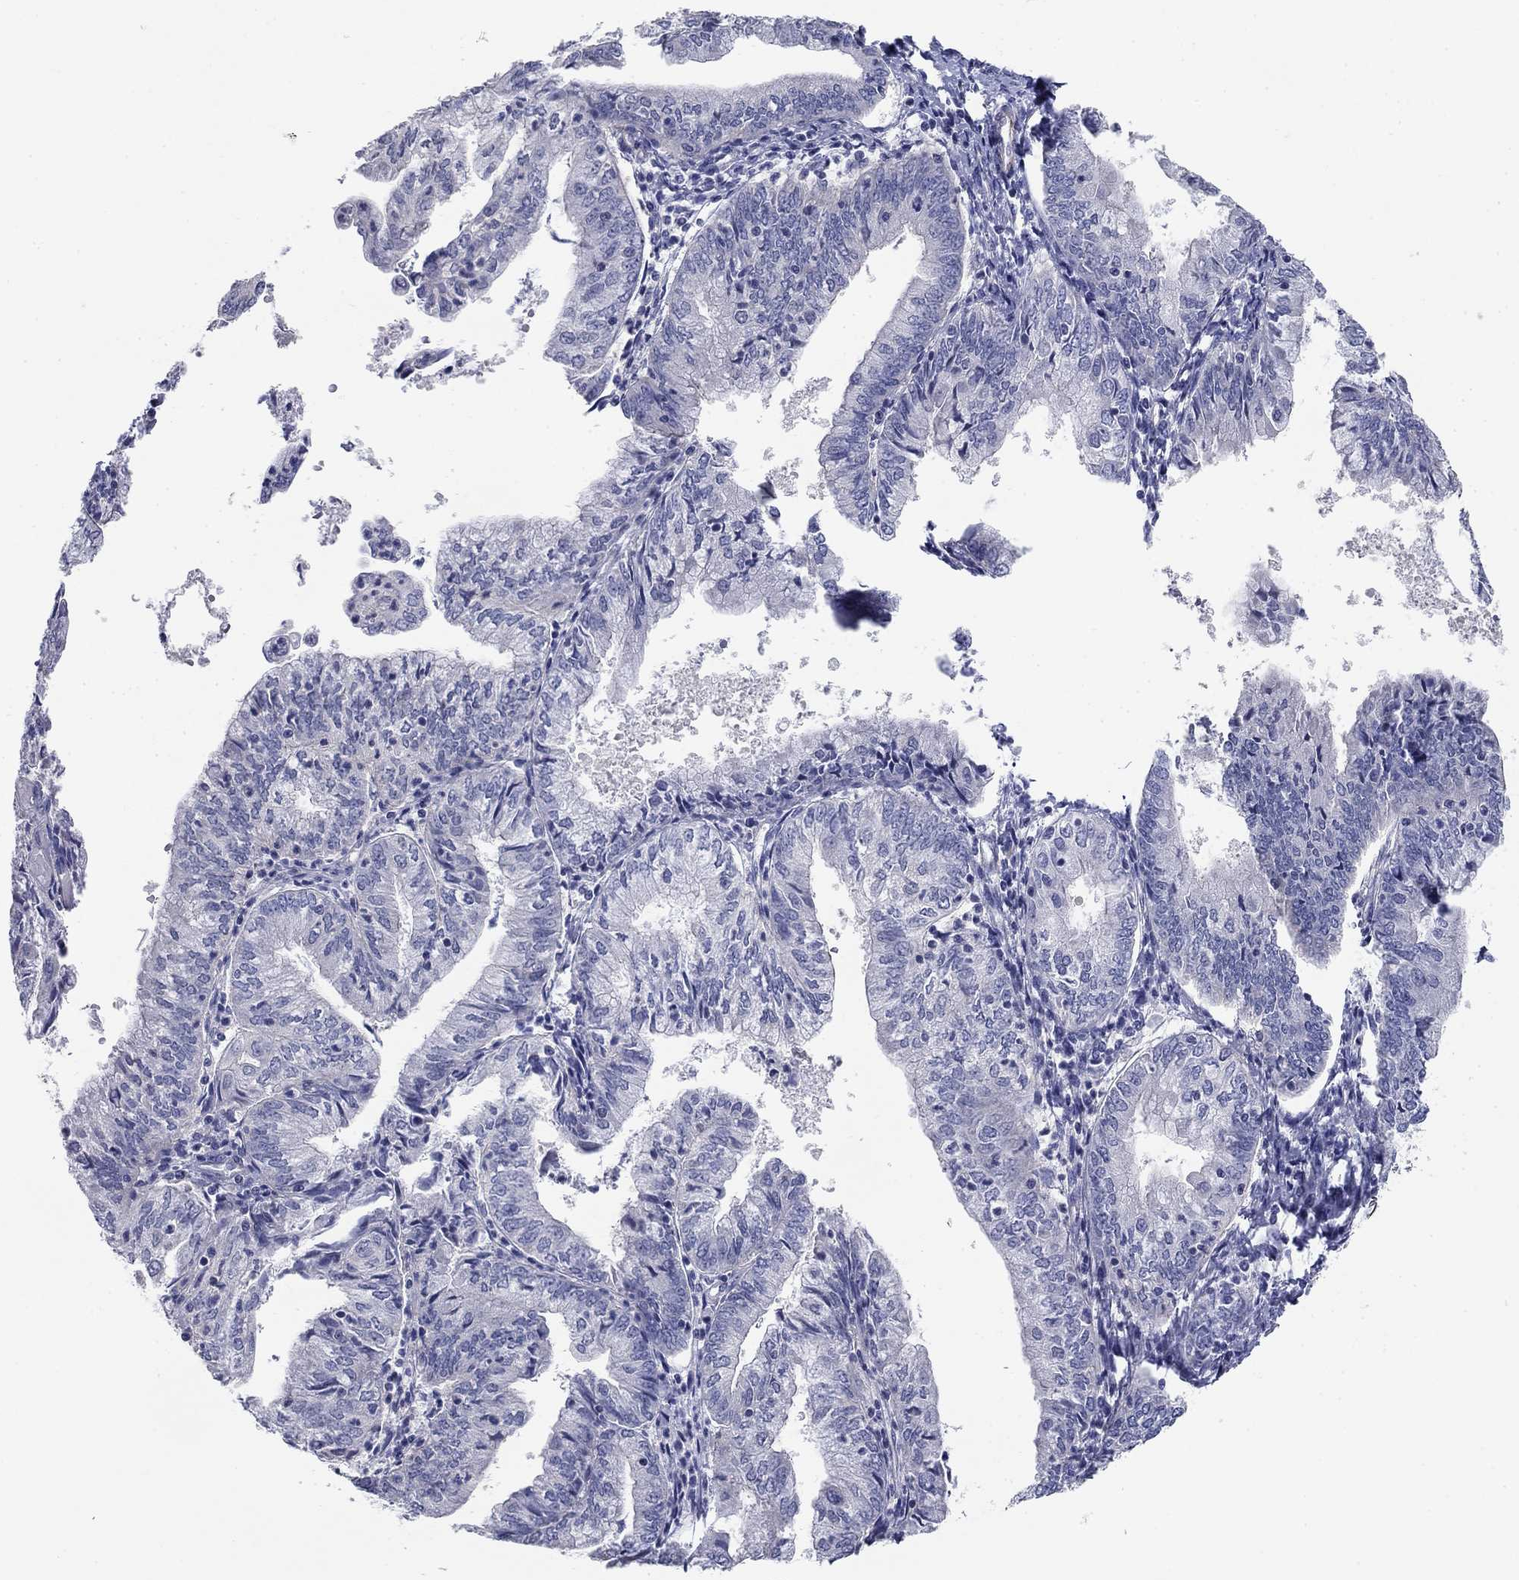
{"staining": {"intensity": "negative", "quantity": "none", "location": "none"}, "tissue": "endometrial cancer", "cell_type": "Tumor cells", "image_type": "cancer", "snomed": [{"axis": "morphology", "description": "Adenocarcinoma, NOS"}, {"axis": "topography", "description": "Endometrium"}], "caption": "An image of adenocarcinoma (endometrial) stained for a protein reveals no brown staining in tumor cells. (DAB immunohistochemistry visualized using brightfield microscopy, high magnification).", "gene": "GRK7", "patient": {"sex": "female", "age": 55}}